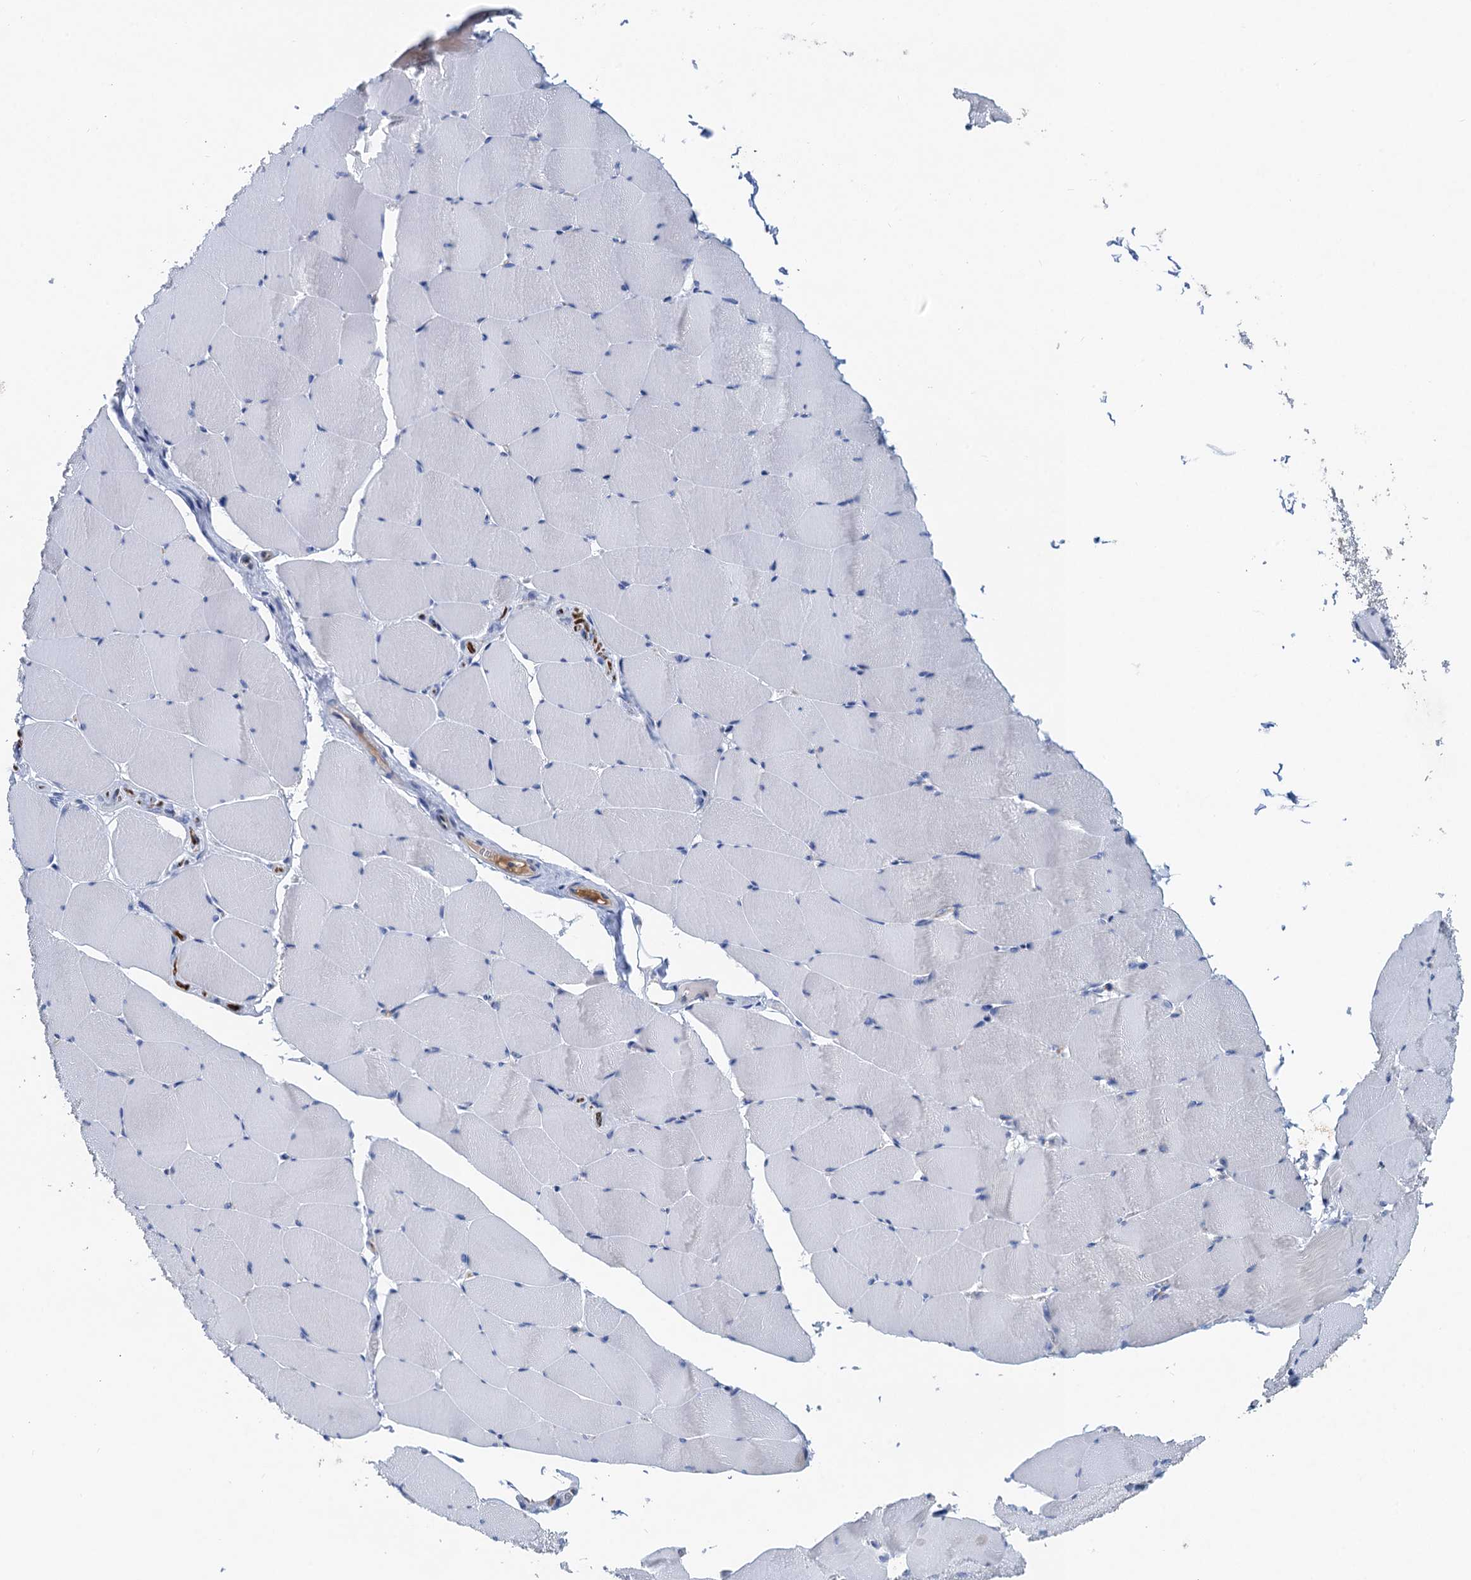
{"staining": {"intensity": "negative", "quantity": "none", "location": "none"}, "tissue": "skeletal muscle", "cell_type": "Myocytes", "image_type": "normal", "snomed": [{"axis": "morphology", "description": "Normal tissue, NOS"}, {"axis": "topography", "description": "Skeletal muscle"}], "caption": "An immunohistochemistry (IHC) histopathology image of unremarkable skeletal muscle is shown. There is no staining in myocytes of skeletal muscle.", "gene": "PLLP", "patient": {"sex": "male", "age": 62}}